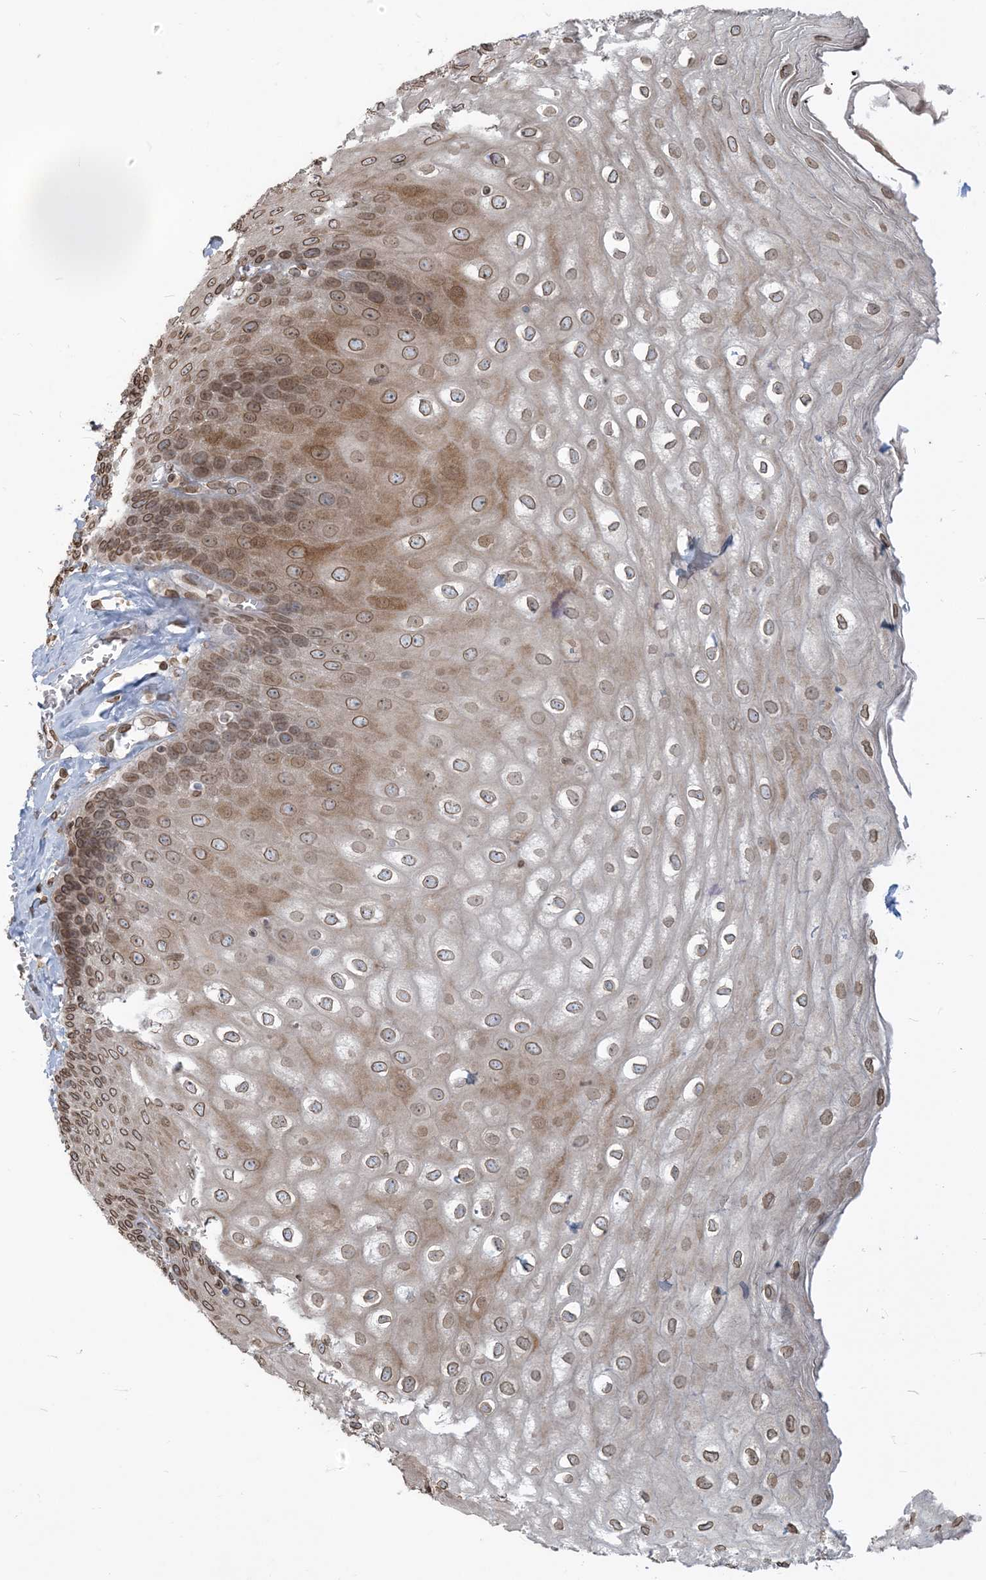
{"staining": {"intensity": "moderate", "quantity": ">75%", "location": "cytoplasmic/membranous,nuclear"}, "tissue": "esophagus", "cell_type": "Squamous epithelial cells", "image_type": "normal", "snomed": [{"axis": "morphology", "description": "Normal tissue, NOS"}, {"axis": "topography", "description": "Esophagus"}], "caption": "An immunohistochemistry (IHC) histopathology image of benign tissue is shown. Protein staining in brown shows moderate cytoplasmic/membranous,nuclear positivity in esophagus within squamous epithelial cells. (IHC, brightfield microscopy, high magnification).", "gene": "WWP1", "patient": {"sex": "male", "age": 60}}